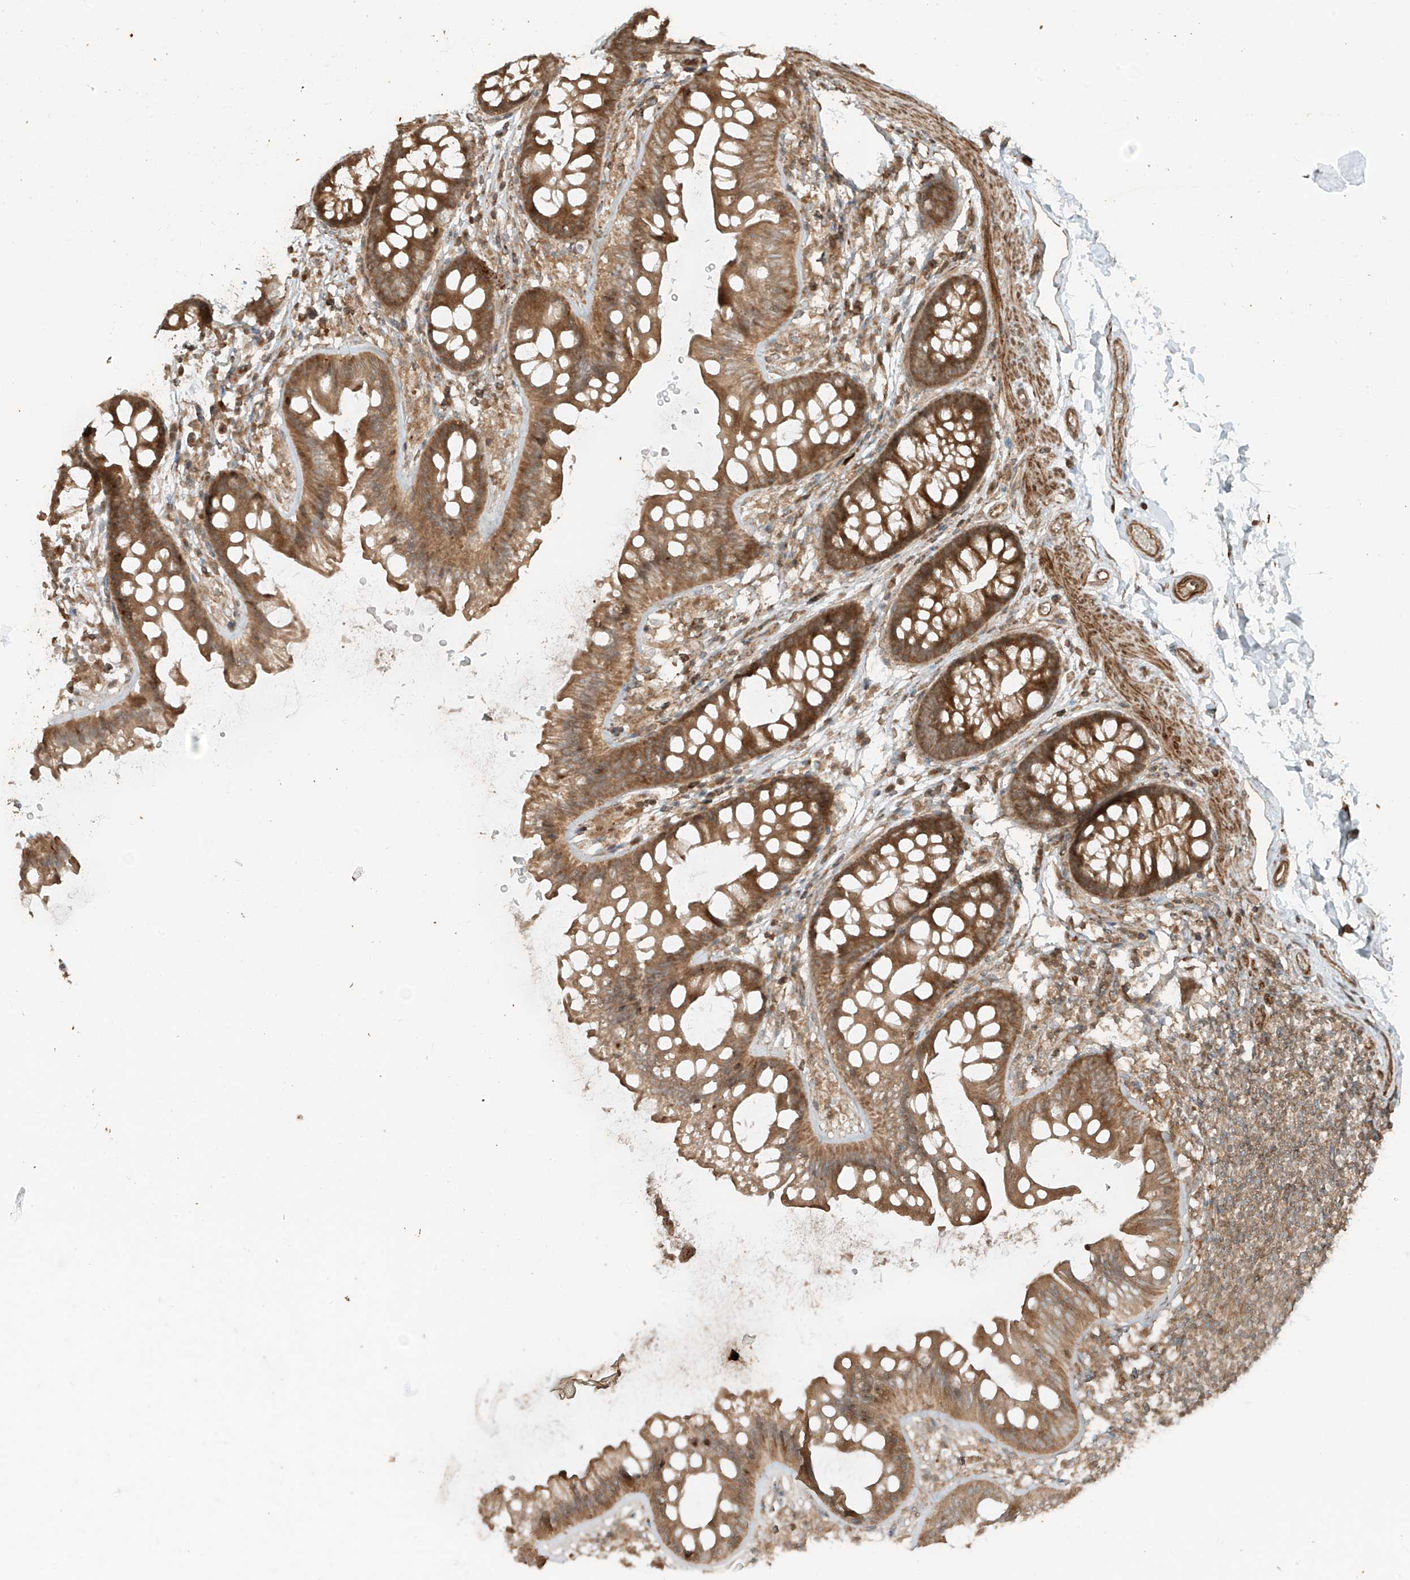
{"staining": {"intensity": "moderate", "quantity": ">75%", "location": "cytoplasmic/membranous"}, "tissue": "colon", "cell_type": "Endothelial cells", "image_type": "normal", "snomed": [{"axis": "morphology", "description": "Normal tissue, NOS"}, {"axis": "topography", "description": "Colon"}], "caption": "The photomicrograph shows a brown stain indicating the presence of a protein in the cytoplasmic/membranous of endothelial cells in colon. The protein of interest is shown in brown color, while the nuclei are stained blue.", "gene": "ANKZF1", "patient": {"sex": "female", "age": 62}}